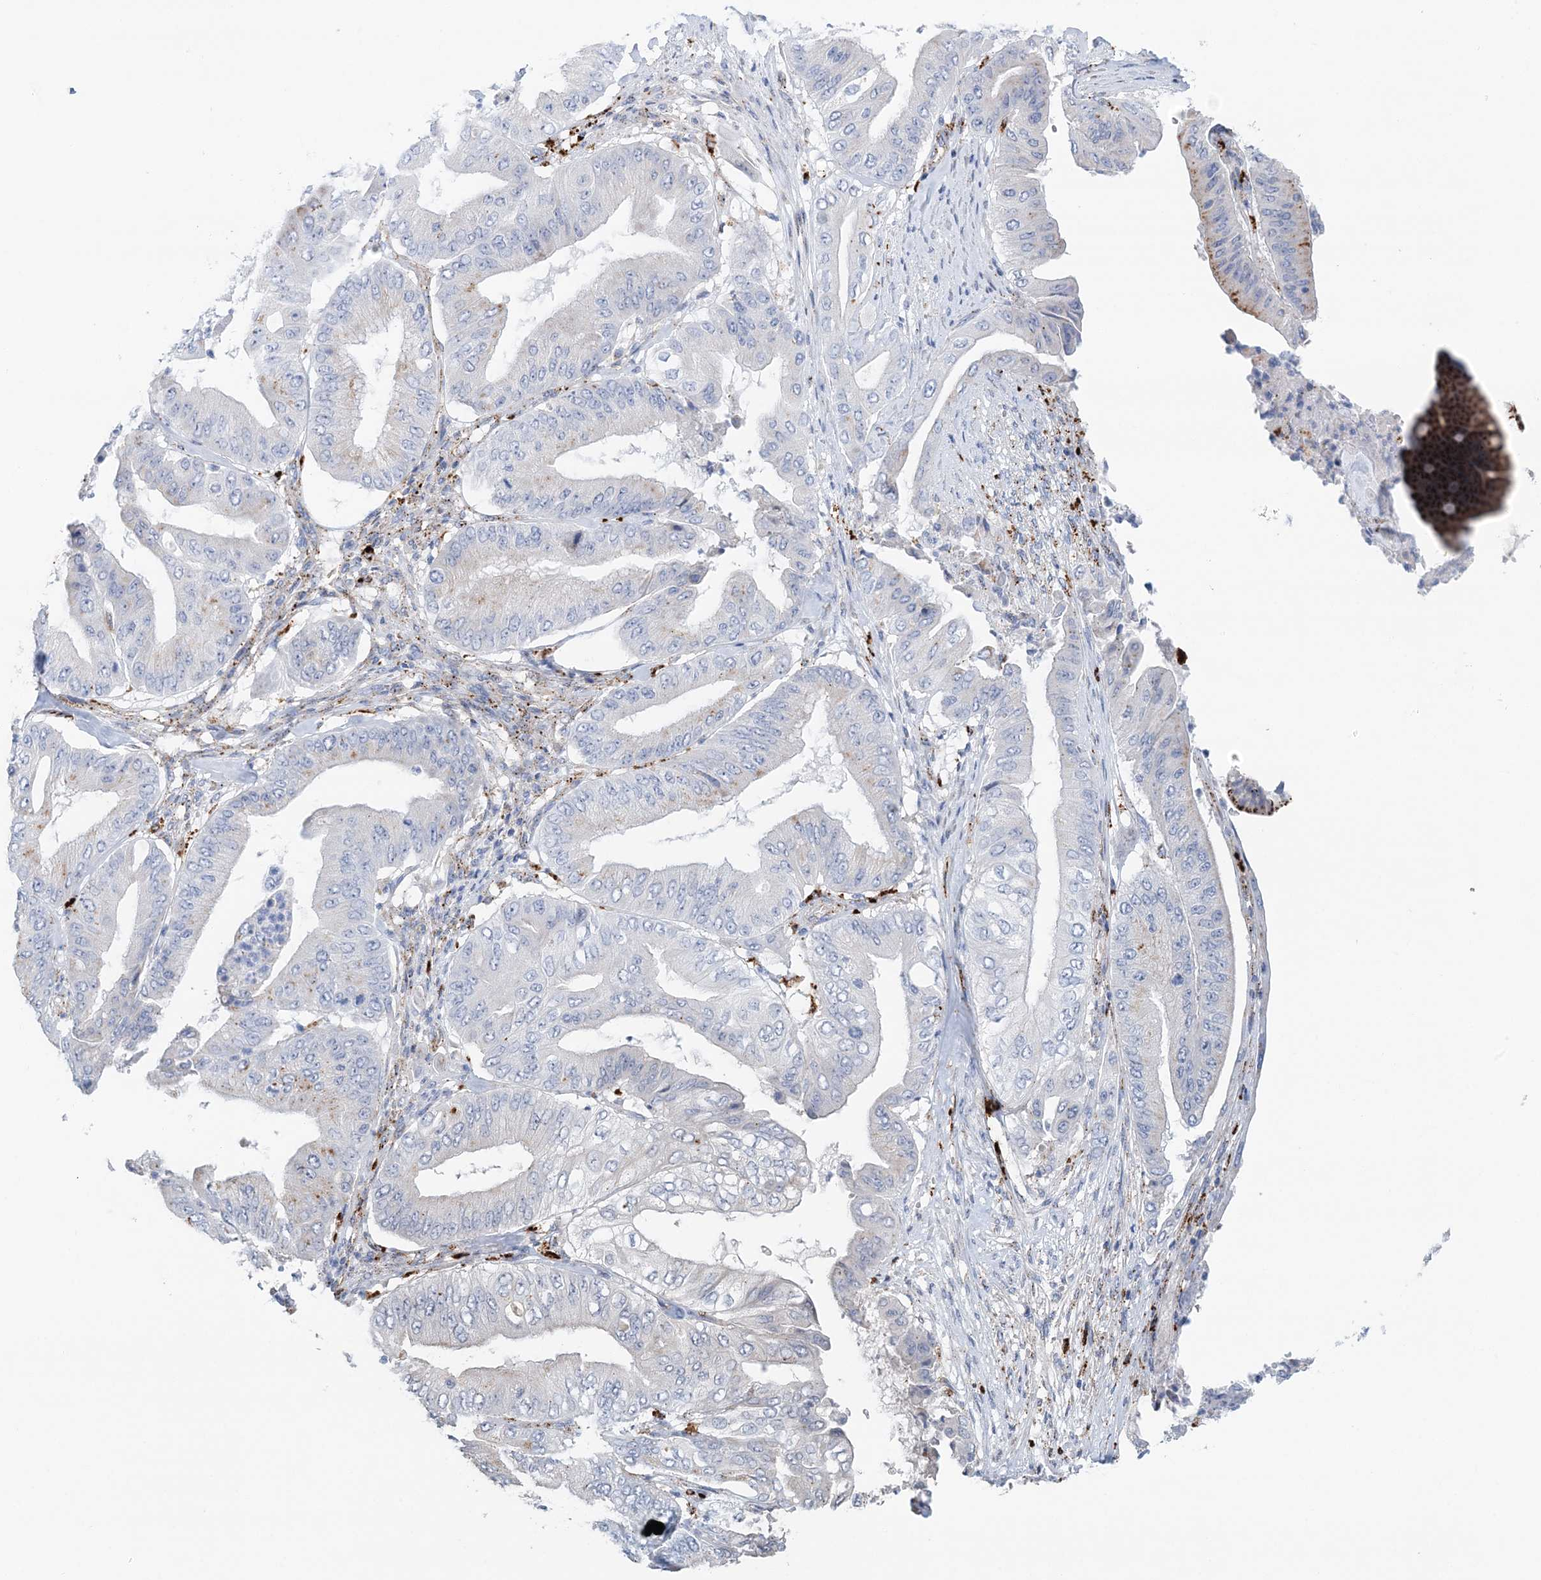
{"staining": {"intensity": "negative", "quantity": "none", "location": "none"}, "tissue": "pancreatic cancer", "cell_type": "Tumor cells", "image_type": "cancer", "snomed": [{"axis": "morphology", "description": "Adenocarcinoma, NOS"}, {"axis": "topography", "description": "Pancreas"}], "caption": "Tumor cells show no significant positivity in adenocarcinoma (pancreatic).", "gene": "TPP1", "patient": {"sex": "female", "age": 77}}